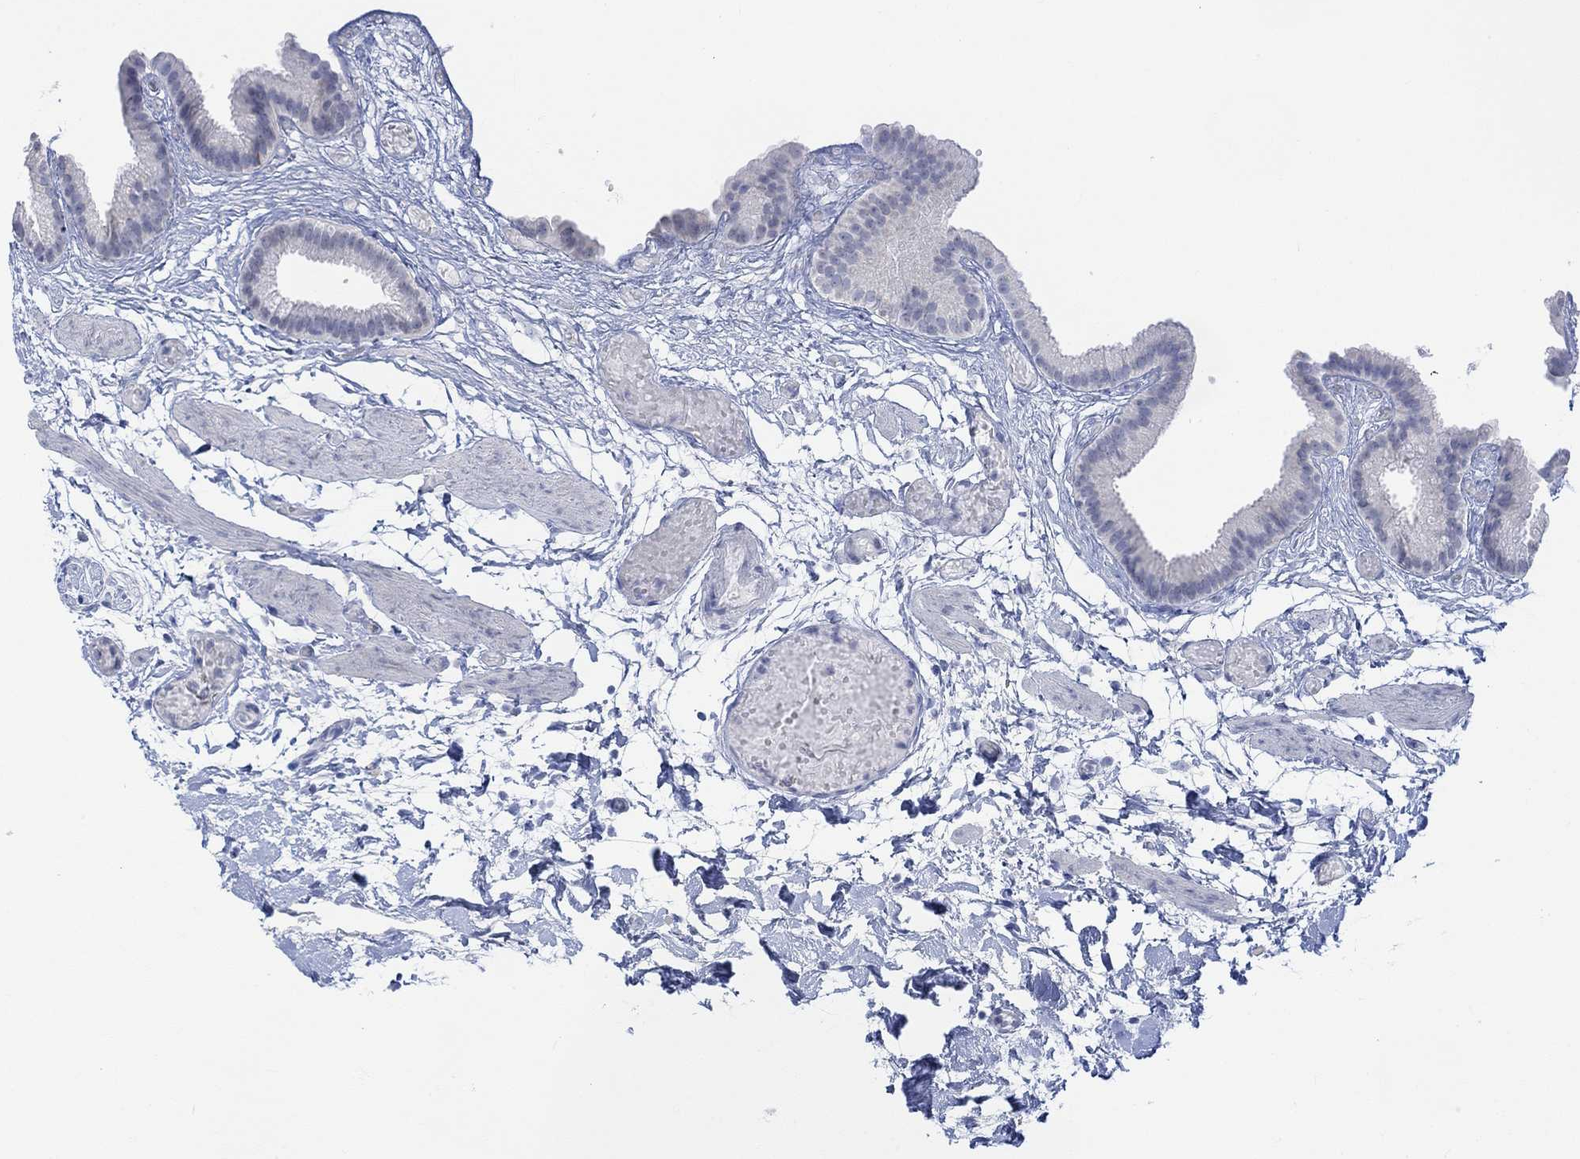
{"staining": {"intensity": "negative", "quantity": "none", "location": "none"}, "tissue": "gallbladder", "cell_type": "Glandular cells", "image_type": "normal", "snomed": [{"axis": "morphology", "description": "Normal tissue, NOS"}, {"axis": "topography", "description": "Gallbladder"}], "caption": "Normal gallbladder was stained to show a protein in brown. There is no significant expression in glandular cells. (DAB immunohistochemistry, high magnification).", "gene": "AK8", "patient": {"sex": "female", "age": 45}}